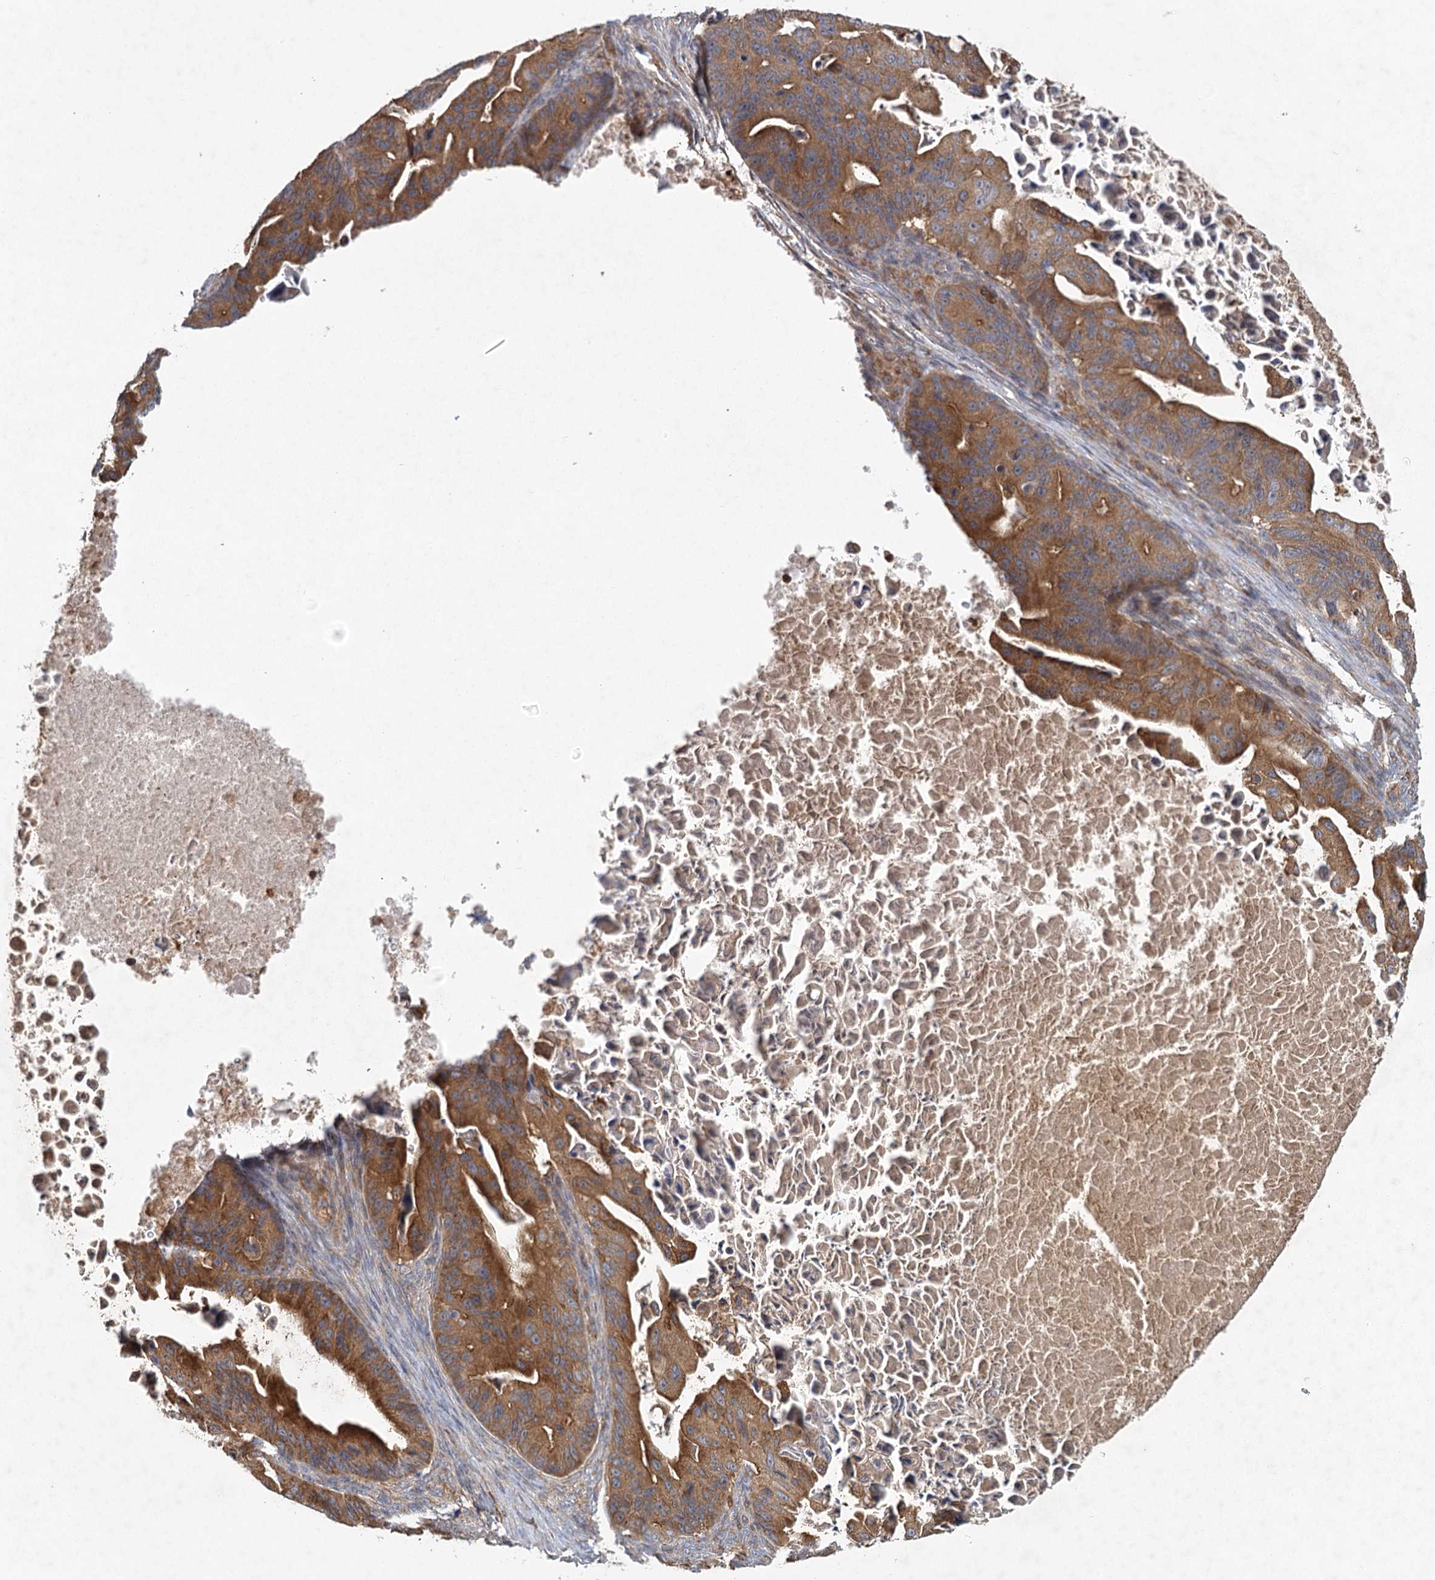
{"staining": {"intensity": "moderate", "quantity": ">75%", "location": "cytoplasmic/membranous"}, "tissue": "ovarian cancer", "cell_type": "Tumor cells", "image_type": "cancer", "snomed": [{"axis": "morphology", "description": "Cystadenocarcinoma, mucinous, NOS"}, {"axis": "topography", "description": "Ovary"}], "caption": "An image showing moderate cytoplasmic/membranous staining in about >75% of tumor cells in ovarian cancer, as visualized by brown immunohistochemical staining.", "gene": "PLEKHA7", "patient": {"sex": "female", "age": 37}}